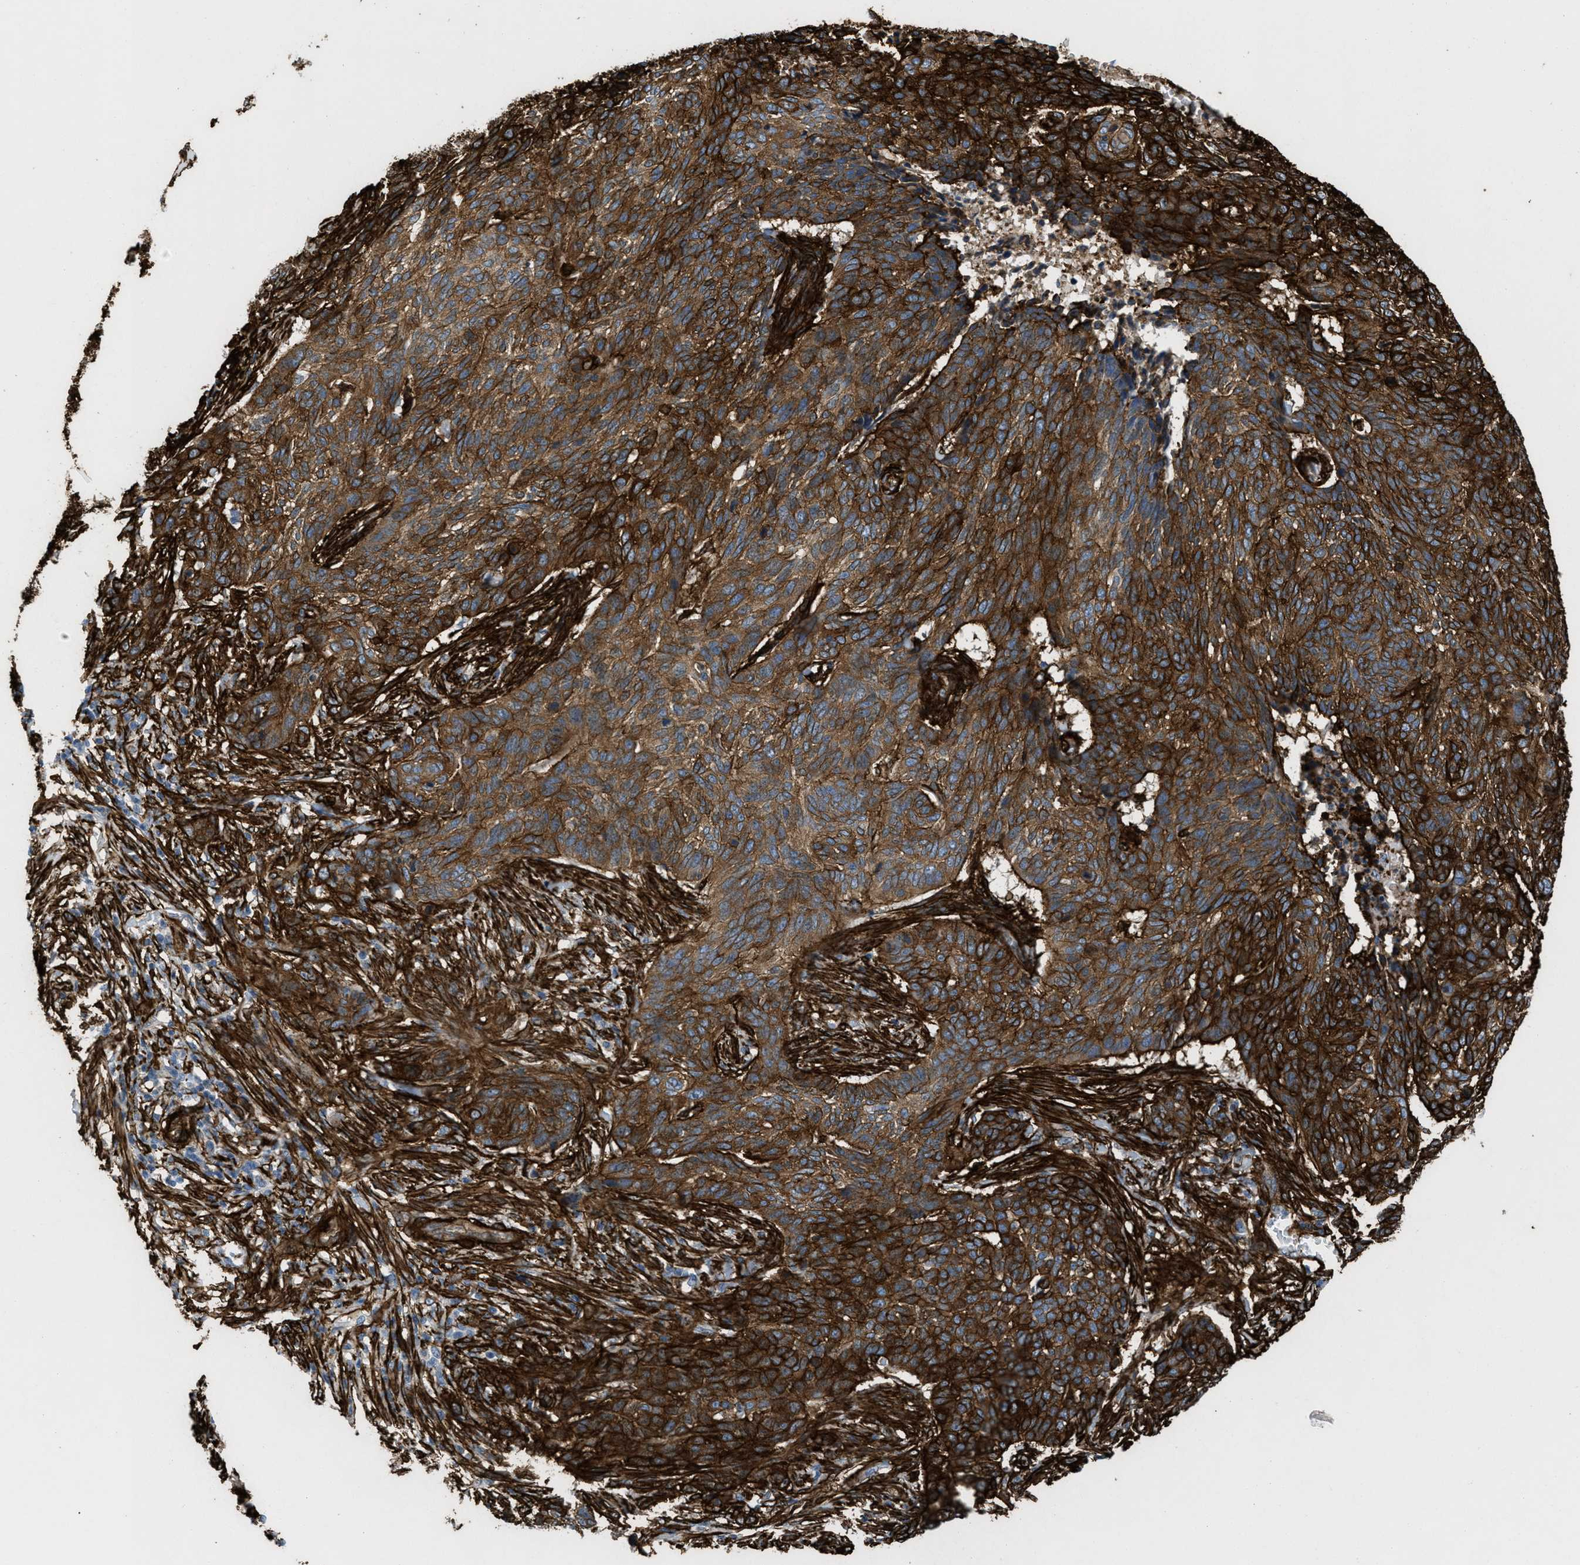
{"staining": {"intensity": "strong", "quantity": ">75%", "location": "cytoplasmic/membranous"}, "tissue": "skin cancer", "cell_type": "Tumor cells", "image_type": "cancer", "snomed": [{"axis": "morphology", "description": "Basal cell carcinoma"}, {"axis": "topography", "description": "Skin"}], "caption": "Basal cell carcinoma (skin) stained for a protein (brown) shows strong cytoplasmic/membranous positive positivity in about >75% of tumor cells.", "gene": "CALD1", "patient": {"sex": "male", "age": 85}}